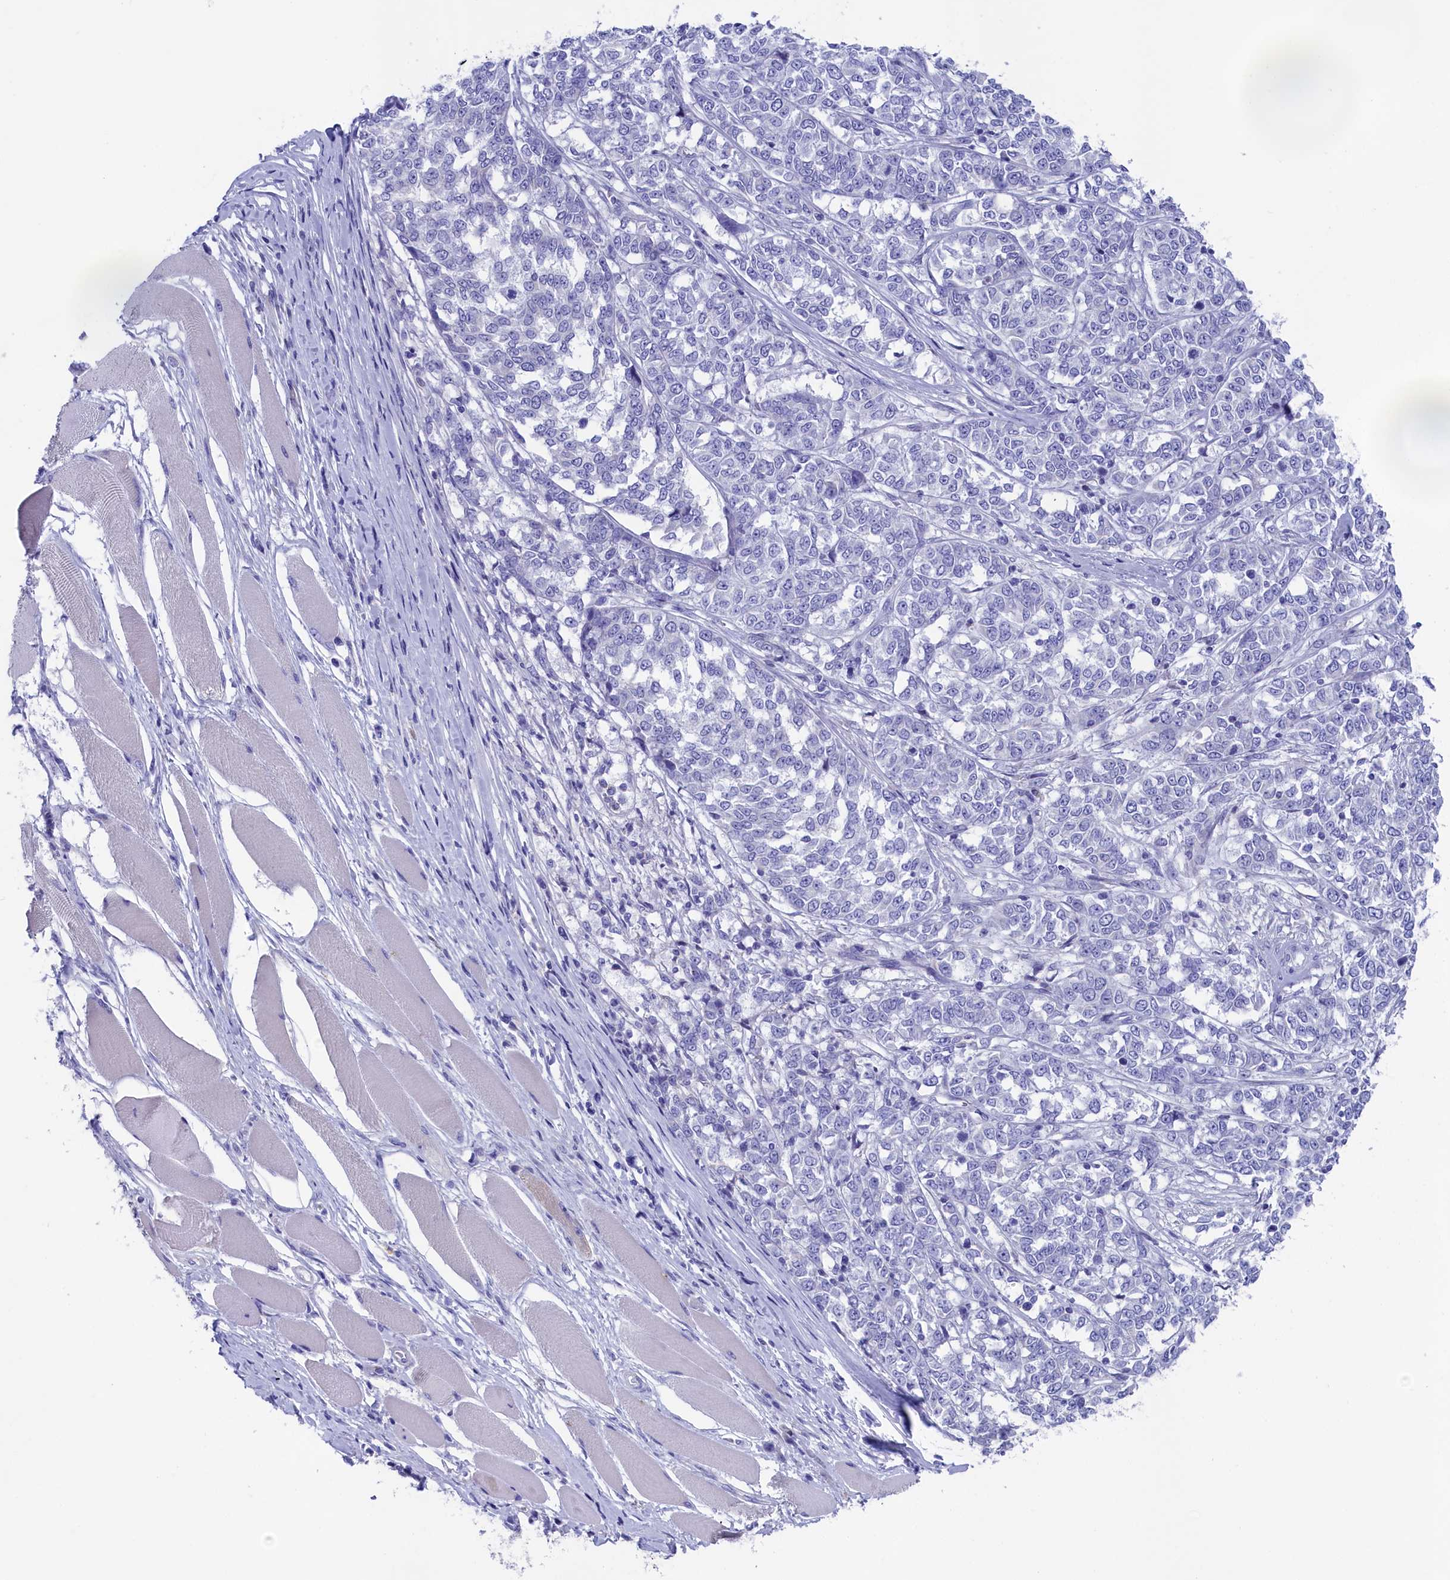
{"staining": {"intensity": "negative", "quantity": "none", "location": "none"}, "tissue": "melanoma", "cell_type": "Tumor cells", "image_type": "cancer", "snomed": [{"axis": "morphology", "description": "Malignant melanoma, NOS"}, {"axis": "topography", "description": "Skin"}], "caption": "This is an IHC micrograph of human malignant melanoma. There is no staining in tumor cells.", "gene": "PRDM12", "patient": {"sex": "female", "age": 72}}